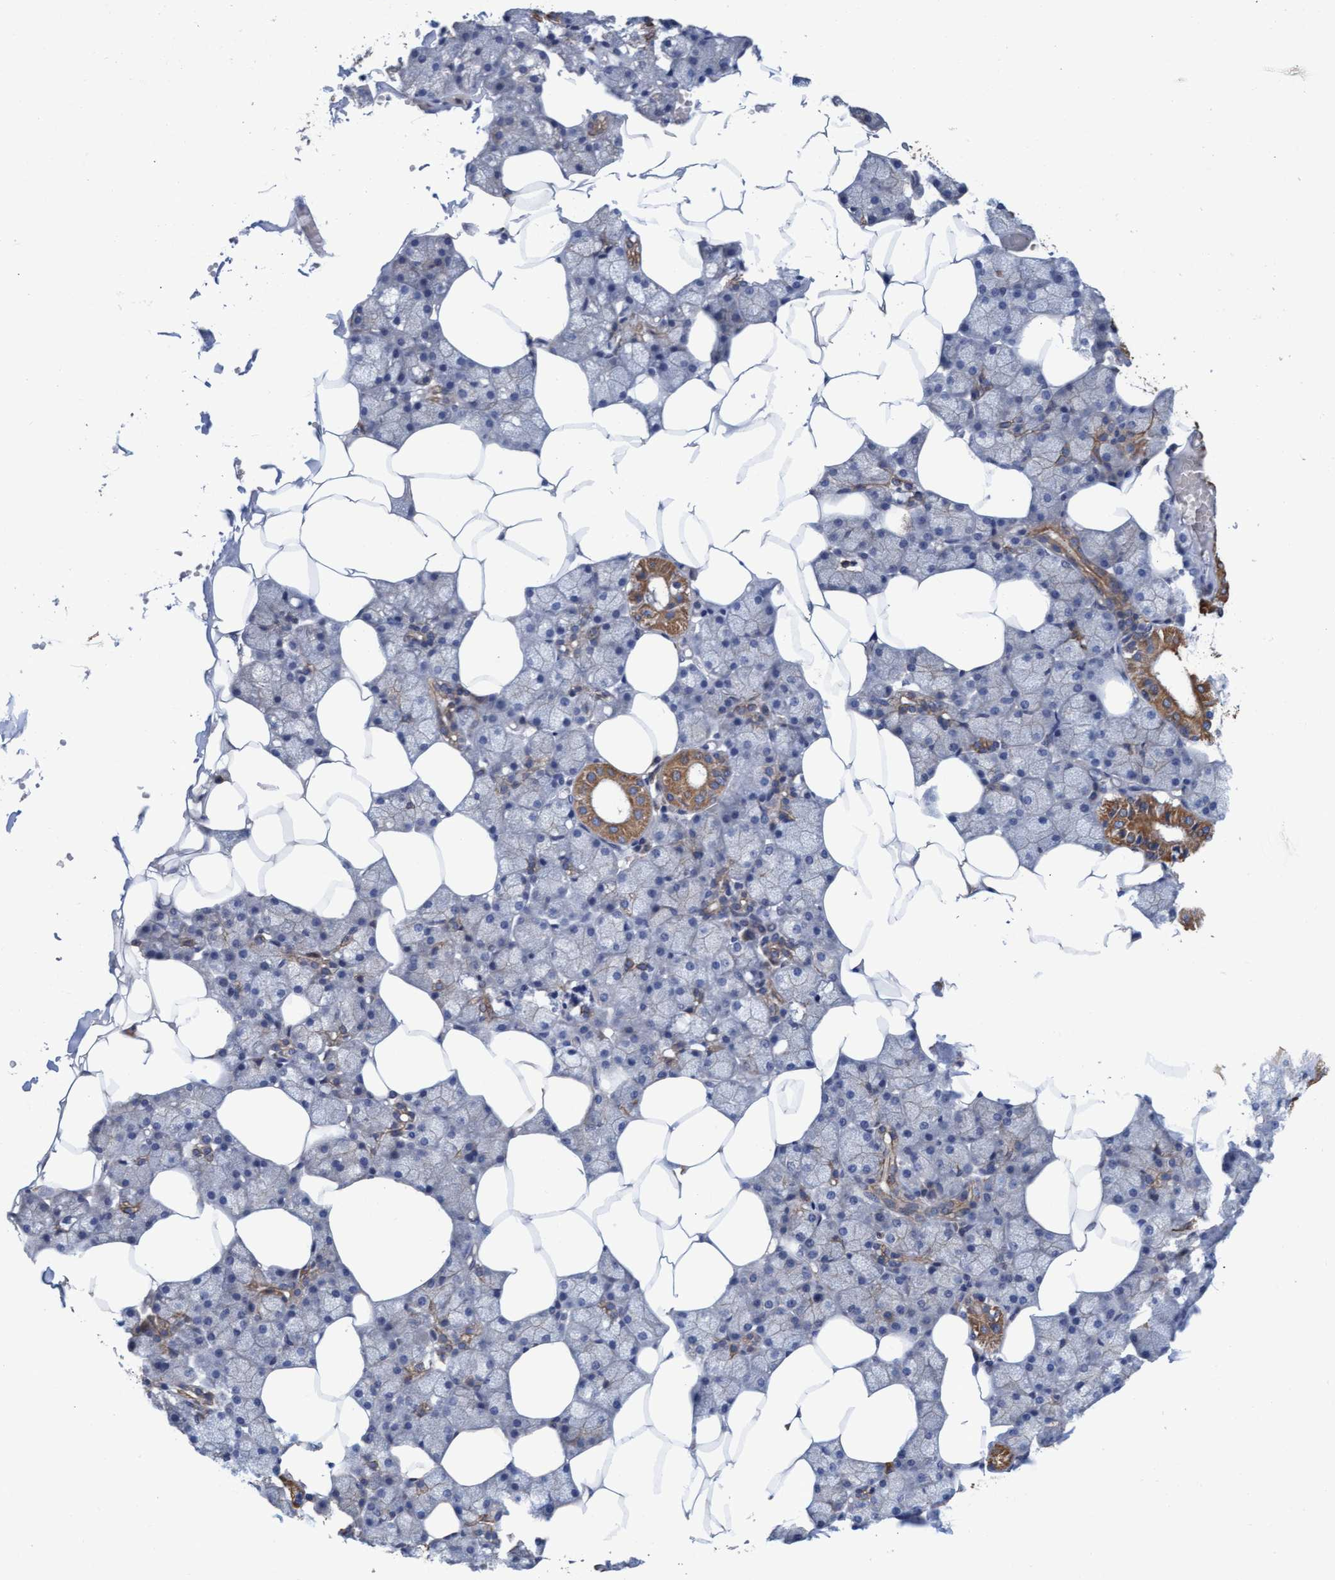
{"staining": {"intensity": "moderate", "quantity": "25%-75%", "location": "cytoplasmic/membranous"}, "tissue": "salivary gland", "cell_type": "Glandular cells", "image_type": "normal", "snomed": [{"axis": "morphology", "description": "Normal tissue, NOS"}, {"axis": "topography", "description": "Salivary gland"}], "caption": "DAB (3,3'-diaminobenzidine) immunohistochemical staining of benign human salivary gland shows moderate cytoplasmic/membranous protein staining in about 25%-75% of glandular cells. The staining was performed using DAB (3,3'-diaminobenzidine) to visualize the protein expression in brown, while the nuclei were stained in blue with hematoxylin (Magnification: 20x).", "gene": "MRPL38", "patient": {"sex": "female", "age": 43}}